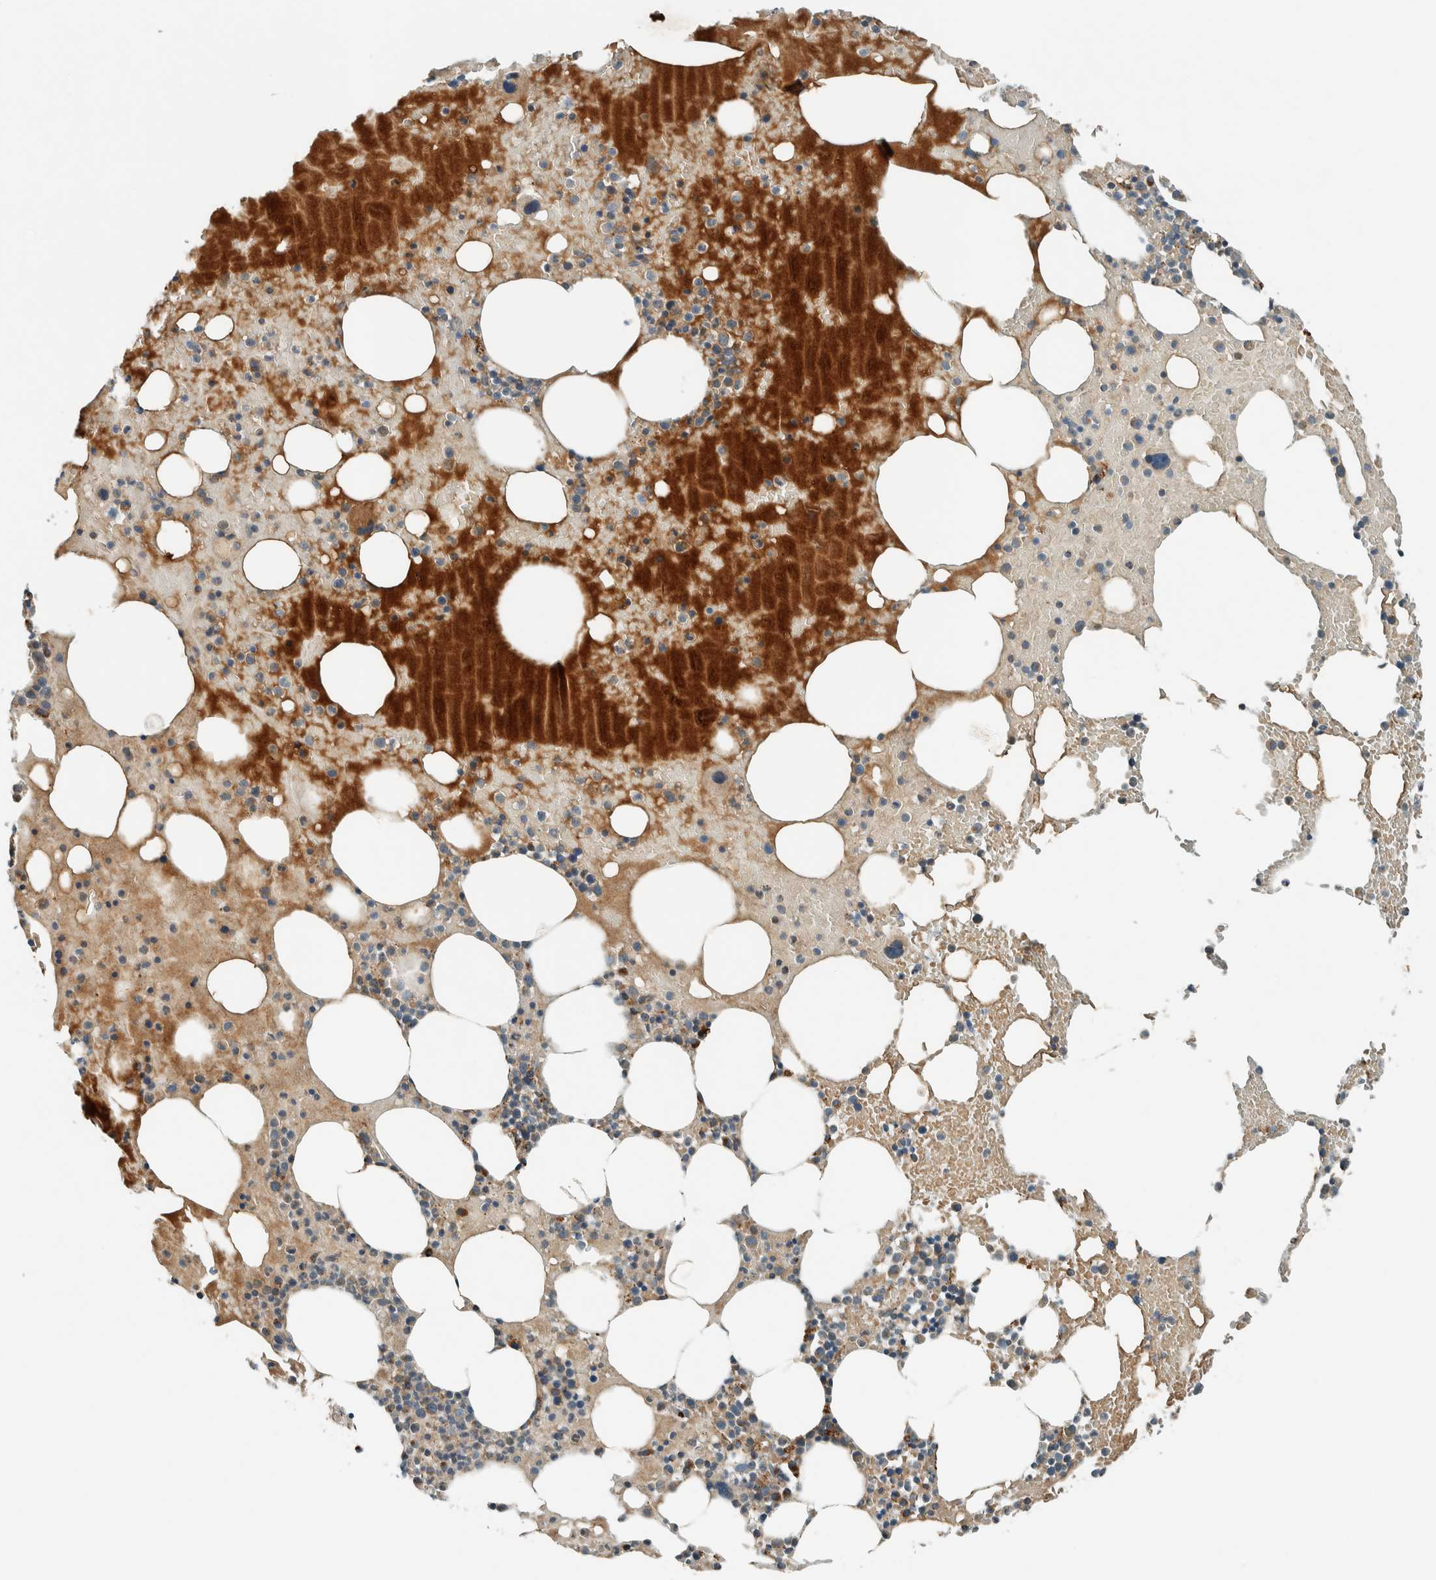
{"staining": {"intensity": "weak", "quantity": "<25%", "location": "cytoplasmic/membranous"}, "tissue": "bone marrow", "cell_type": "Hematopoietic cells", "image_type": "normal", "snomed": [{"axis": "morphology", "description": "Normal tissue, NOS"}, {"axis": "morphology", "description": "Inflammation, NOS"}, {"axis": "topography", "description": "Bone marrow"}], "caption": "Benign bone marrow was stained to show a protein in brown. There is no significant positivity in hematopoietic cells. (Brightfield microscopy of DAB immunohistochemistry (IHC) at high magnification).", "gene": "SPAG5", "patient": {"sex": "male", "age": 68}}